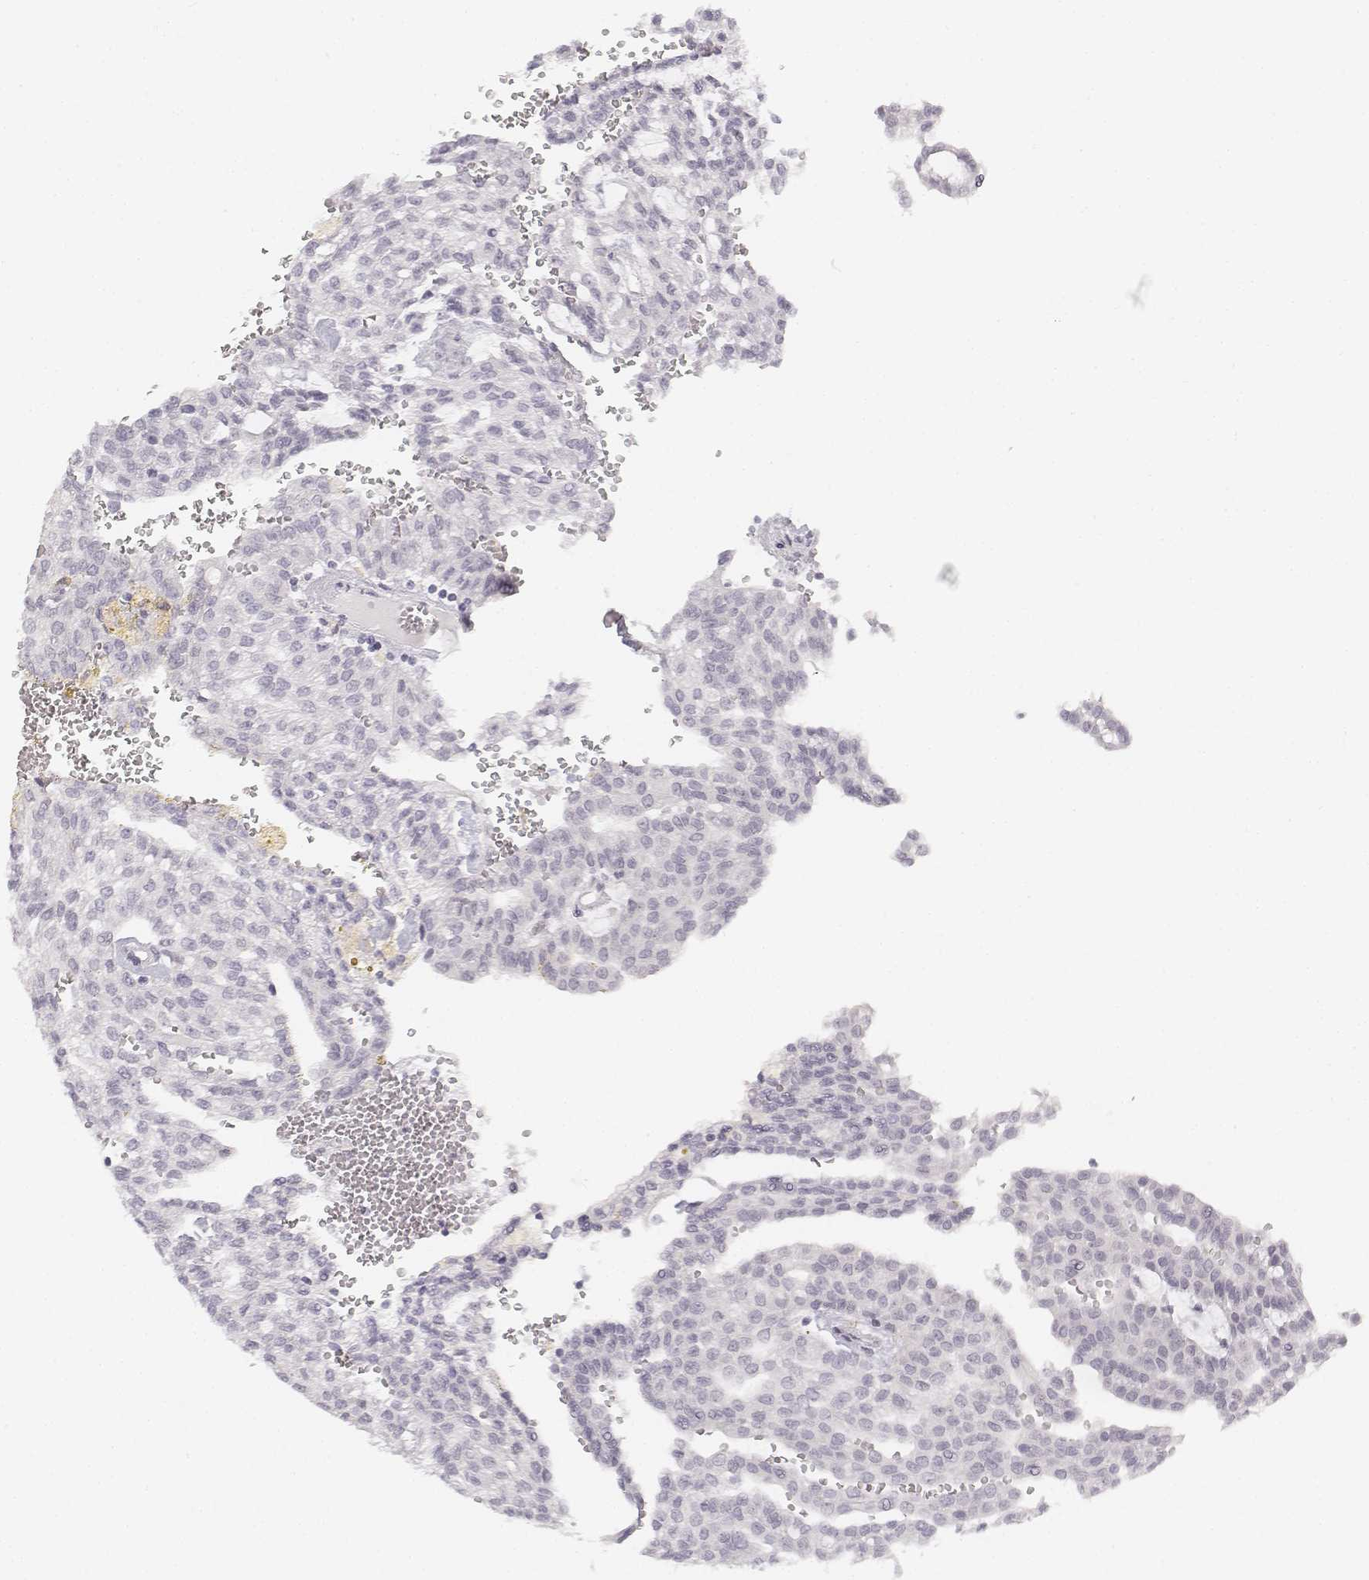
{"staining": {"intensity": "negative", "quantity": "none", "location": "none"}, "tissue": "renal cancer", "cell_type": "Tumor cells", "image_type": "cancer", "snomed": [{"axis": "morphology", "description": "Adenocarcinoma, NOS"}, {"axis": "topography", "description": "Kidney"}], "caption": "Human adenocarcinoma (renal) stained for a protein using immunohistochemistry (IHC) reveals no staining in tumor cells.", "gene": "KRT25", "patient": {"sex": "male", "age": 63}}